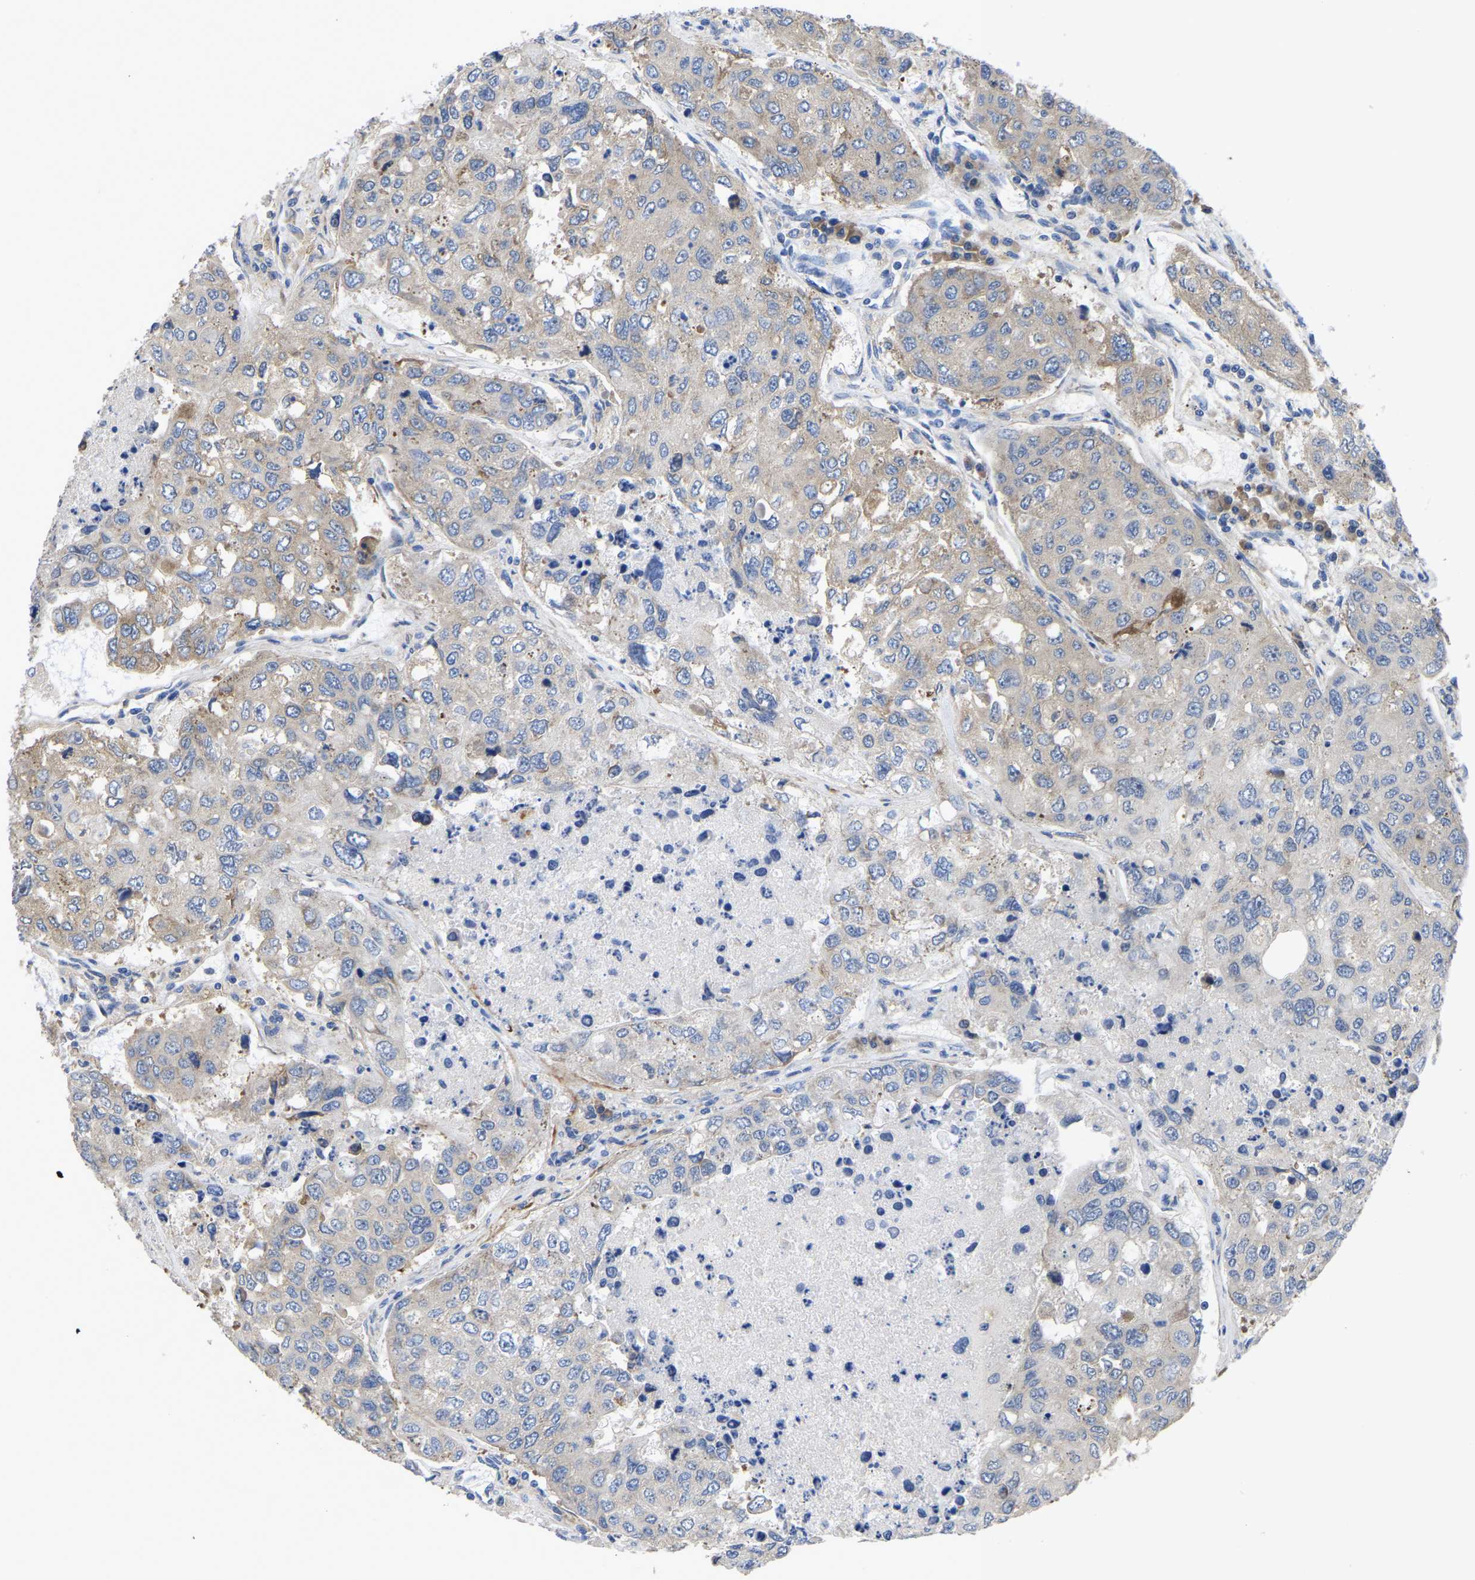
{"staining": {"intensity": "weak", "quantity": "<25%", "location": "cytoplasmic/membranous"}, "tissue": "urothelial cancer", "cell_type": "Tumor cells", "image_type": "cancer", "snomed": [{"axis": "morphology", "description": "Urothelial carcinoma, High grade"}, {"axis": "topography", "description": "Lymph node"}, {"axis": "topography", "description": "Urinary bladder"}], "caption": "There is no significant expression in tumor cells of urothelial cancer.", "gene": "ABCA10", "patient": {"sex": "male", "age": 51}}